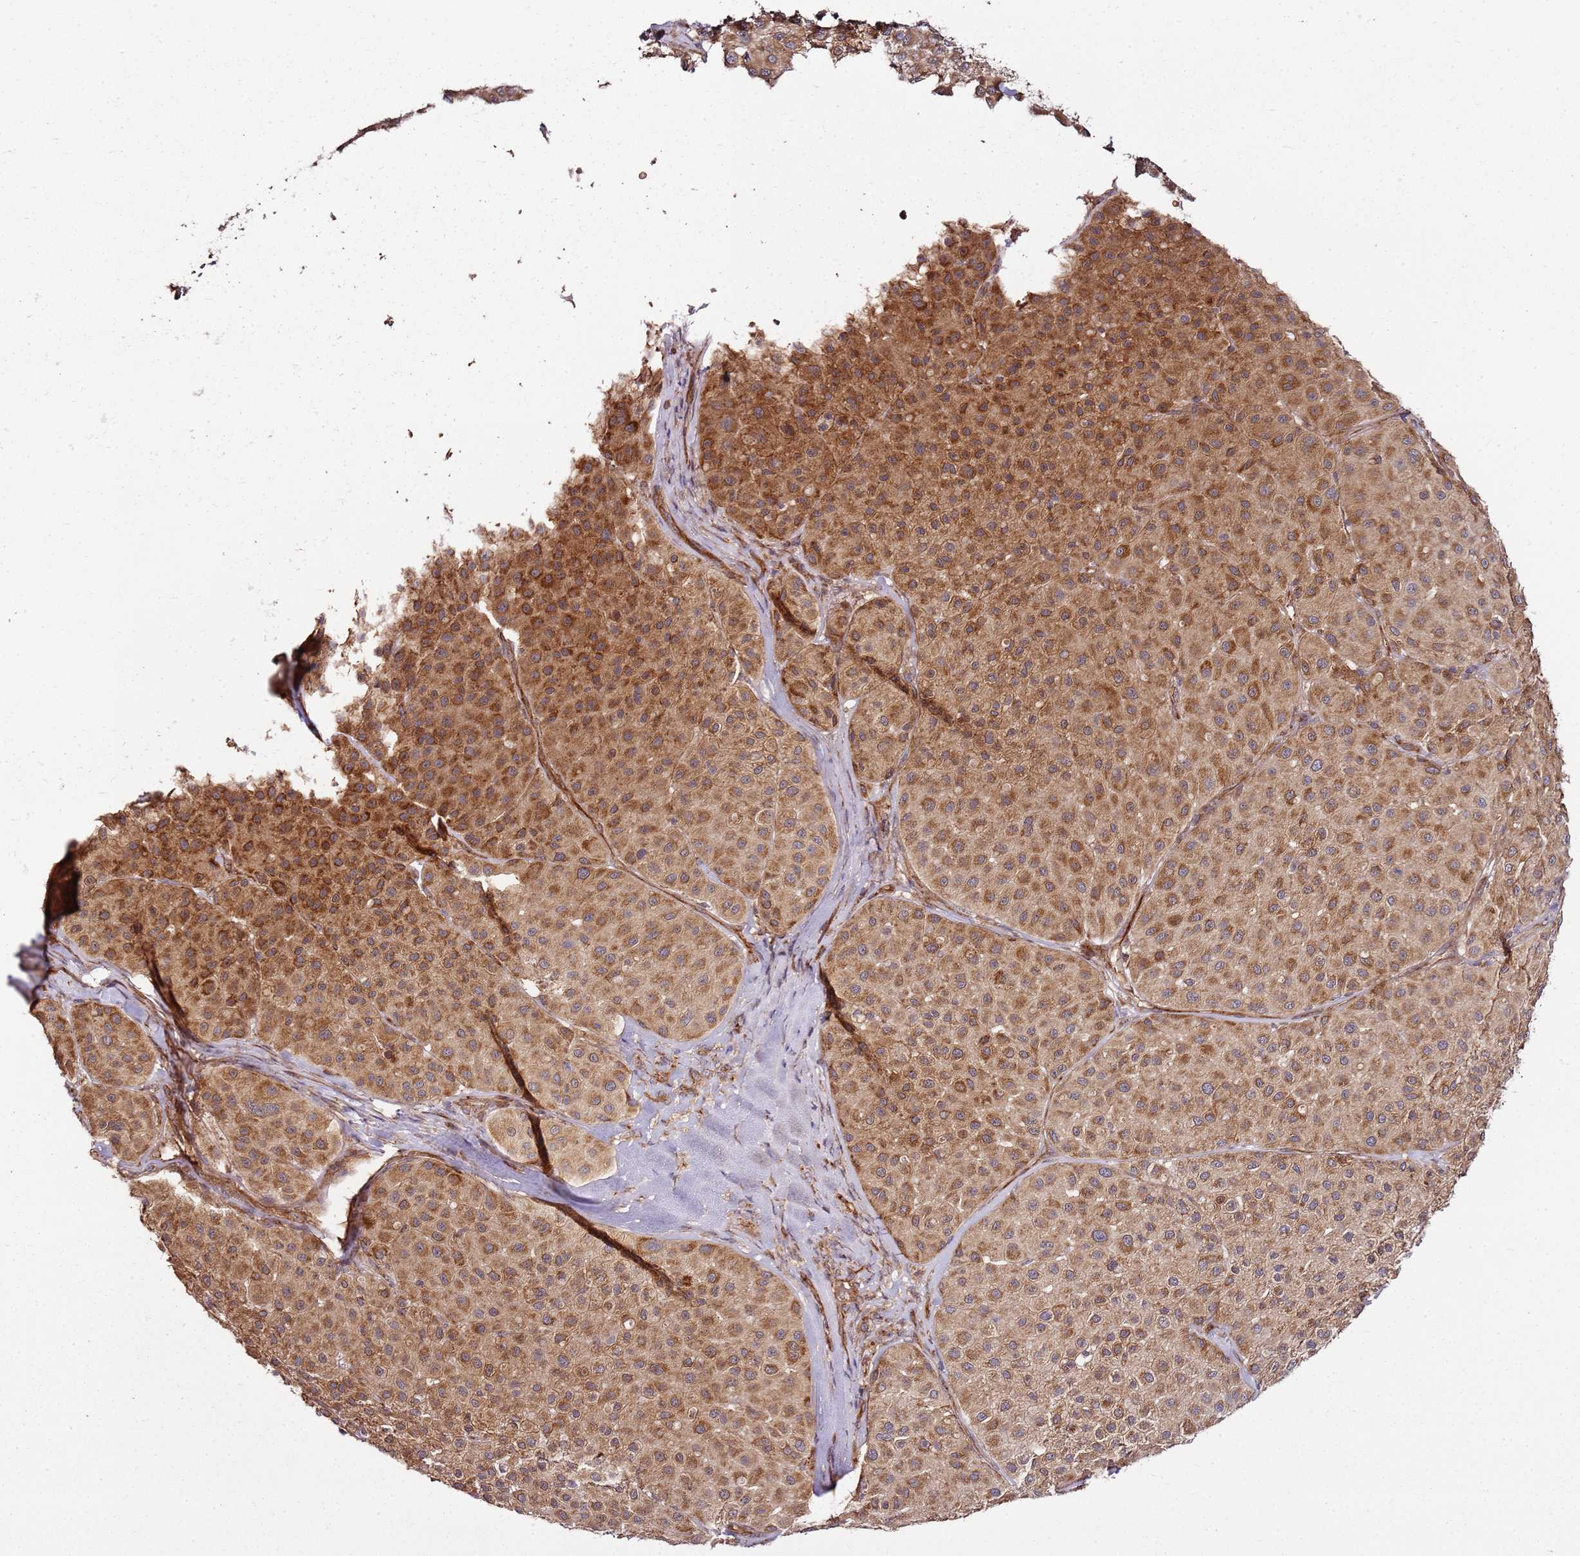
{"staining": {"intensity": "strong", "quantity": ">75%", "location": "cytoplasmic/membranous"}, "tissue": "melanoma", "cell_type": "Tumor cells", "image_type": "cancer", "snomed": [{"axis": "morphology", "description": "Malignant melanoma, Metastatic site"}, {"axis": "topography", "description": "Smooth muscle"}], "caption": "High-magnification brightfield microscopy of malignant melanoma (metastatic site) stained with DAB (brown) and counterstained with hematoxylin (blue). tumor cells exhibit strong cytoplasmic/membranous staining is present in about>75% of cells.", "gene": "TM2D2", "patient": {"sex": "male", "age": 41}}